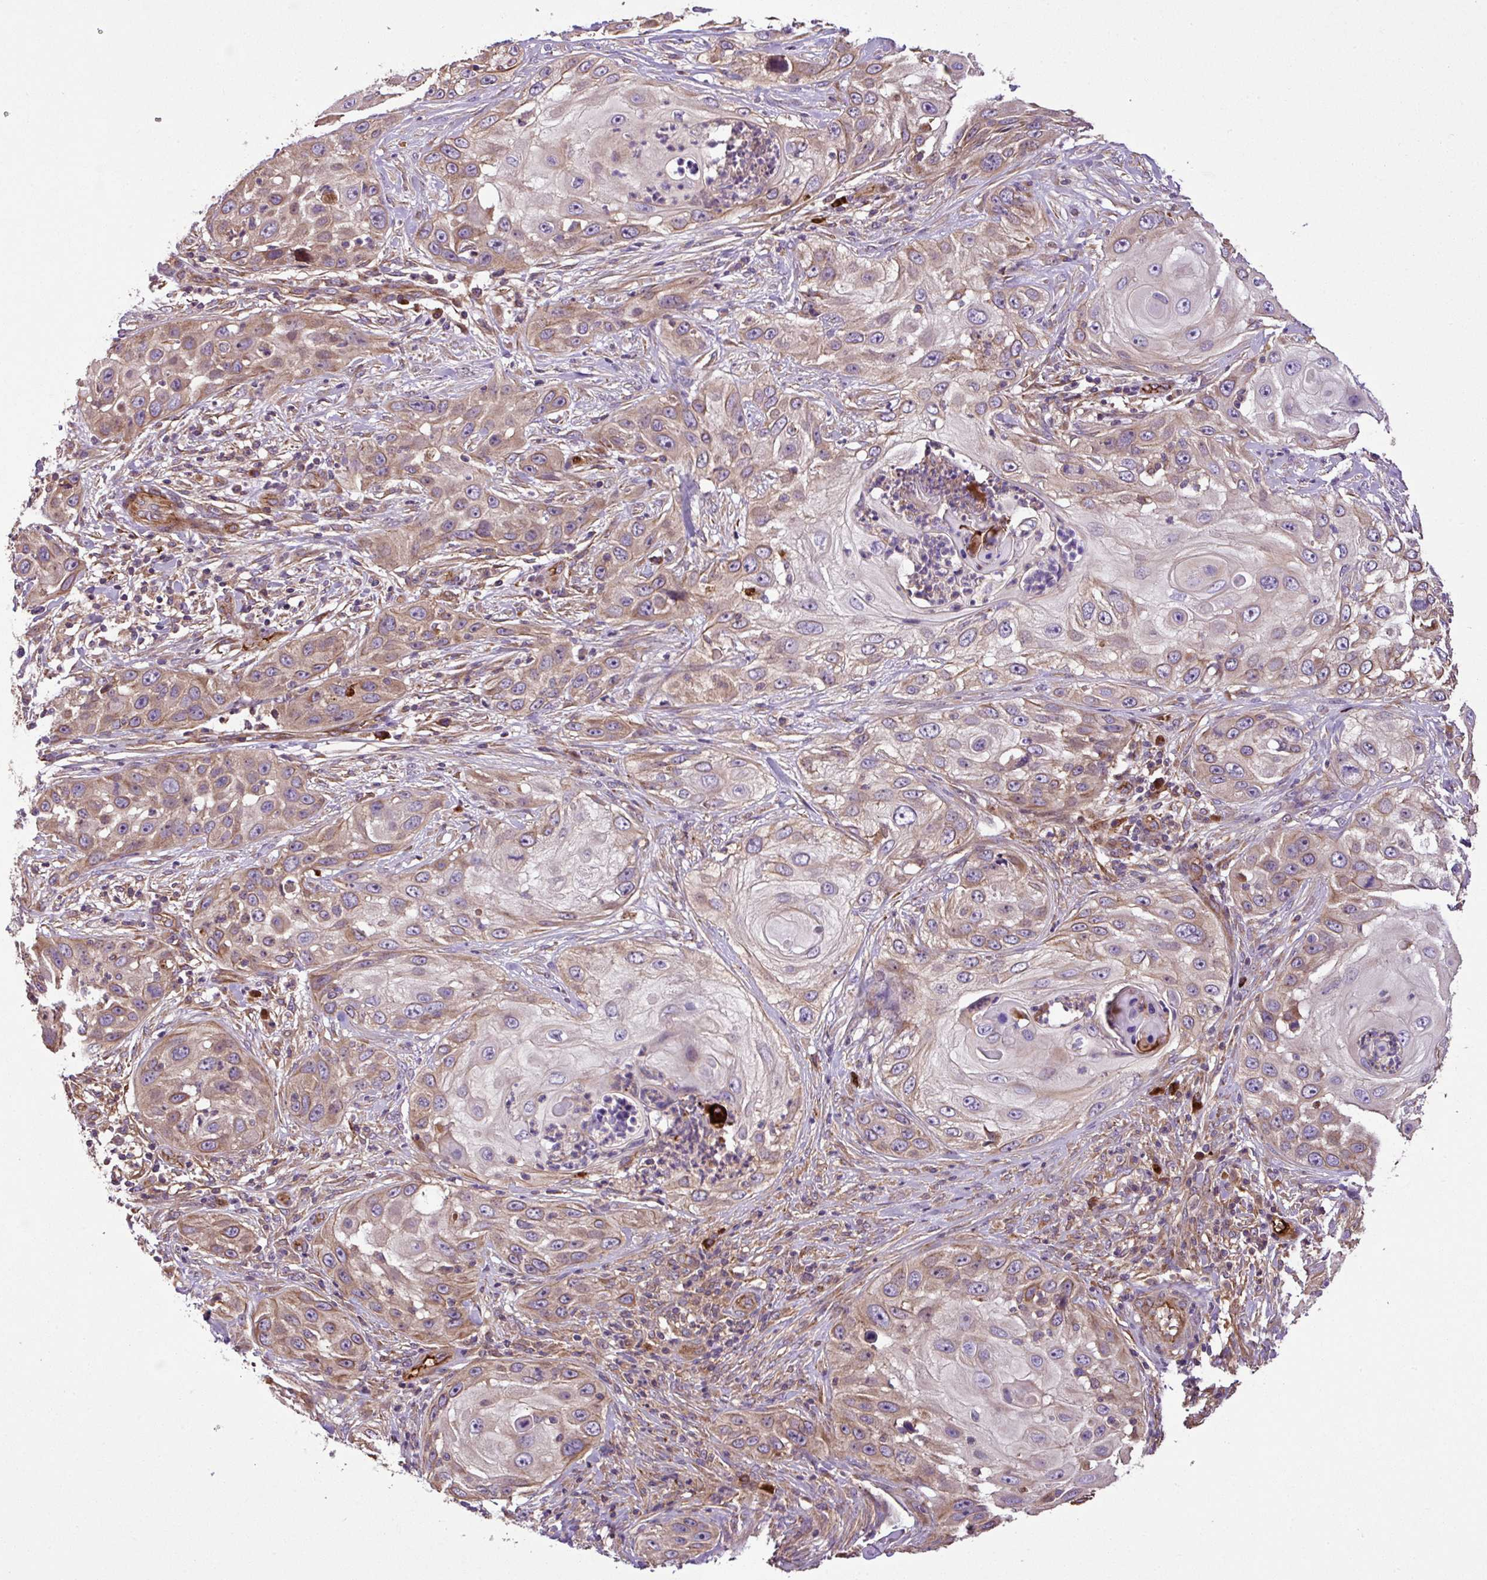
{"staining": {"intensity": "moderate", "quantity": "25%-75%", "location": "cytoplasmic/membranous"}, "tissue": "skin cancer", "cell_type": "Tumor cells", "image_type": "cancer", "snomed": [{"axis": "morphology", "description": "Squamous cell carcinoma, NOS"}, {"axis": "topography", "description": "Skin"}], "caption": "High-power microscopy captured an IHC histopathology image of squamous cell carcinoma (skin), revealing moderate cytoplasmic/membranous staining in about 25%-75% of tumor cells.", "gene": "ZNF266", "patient": {"sex": "female", "age": 44}}